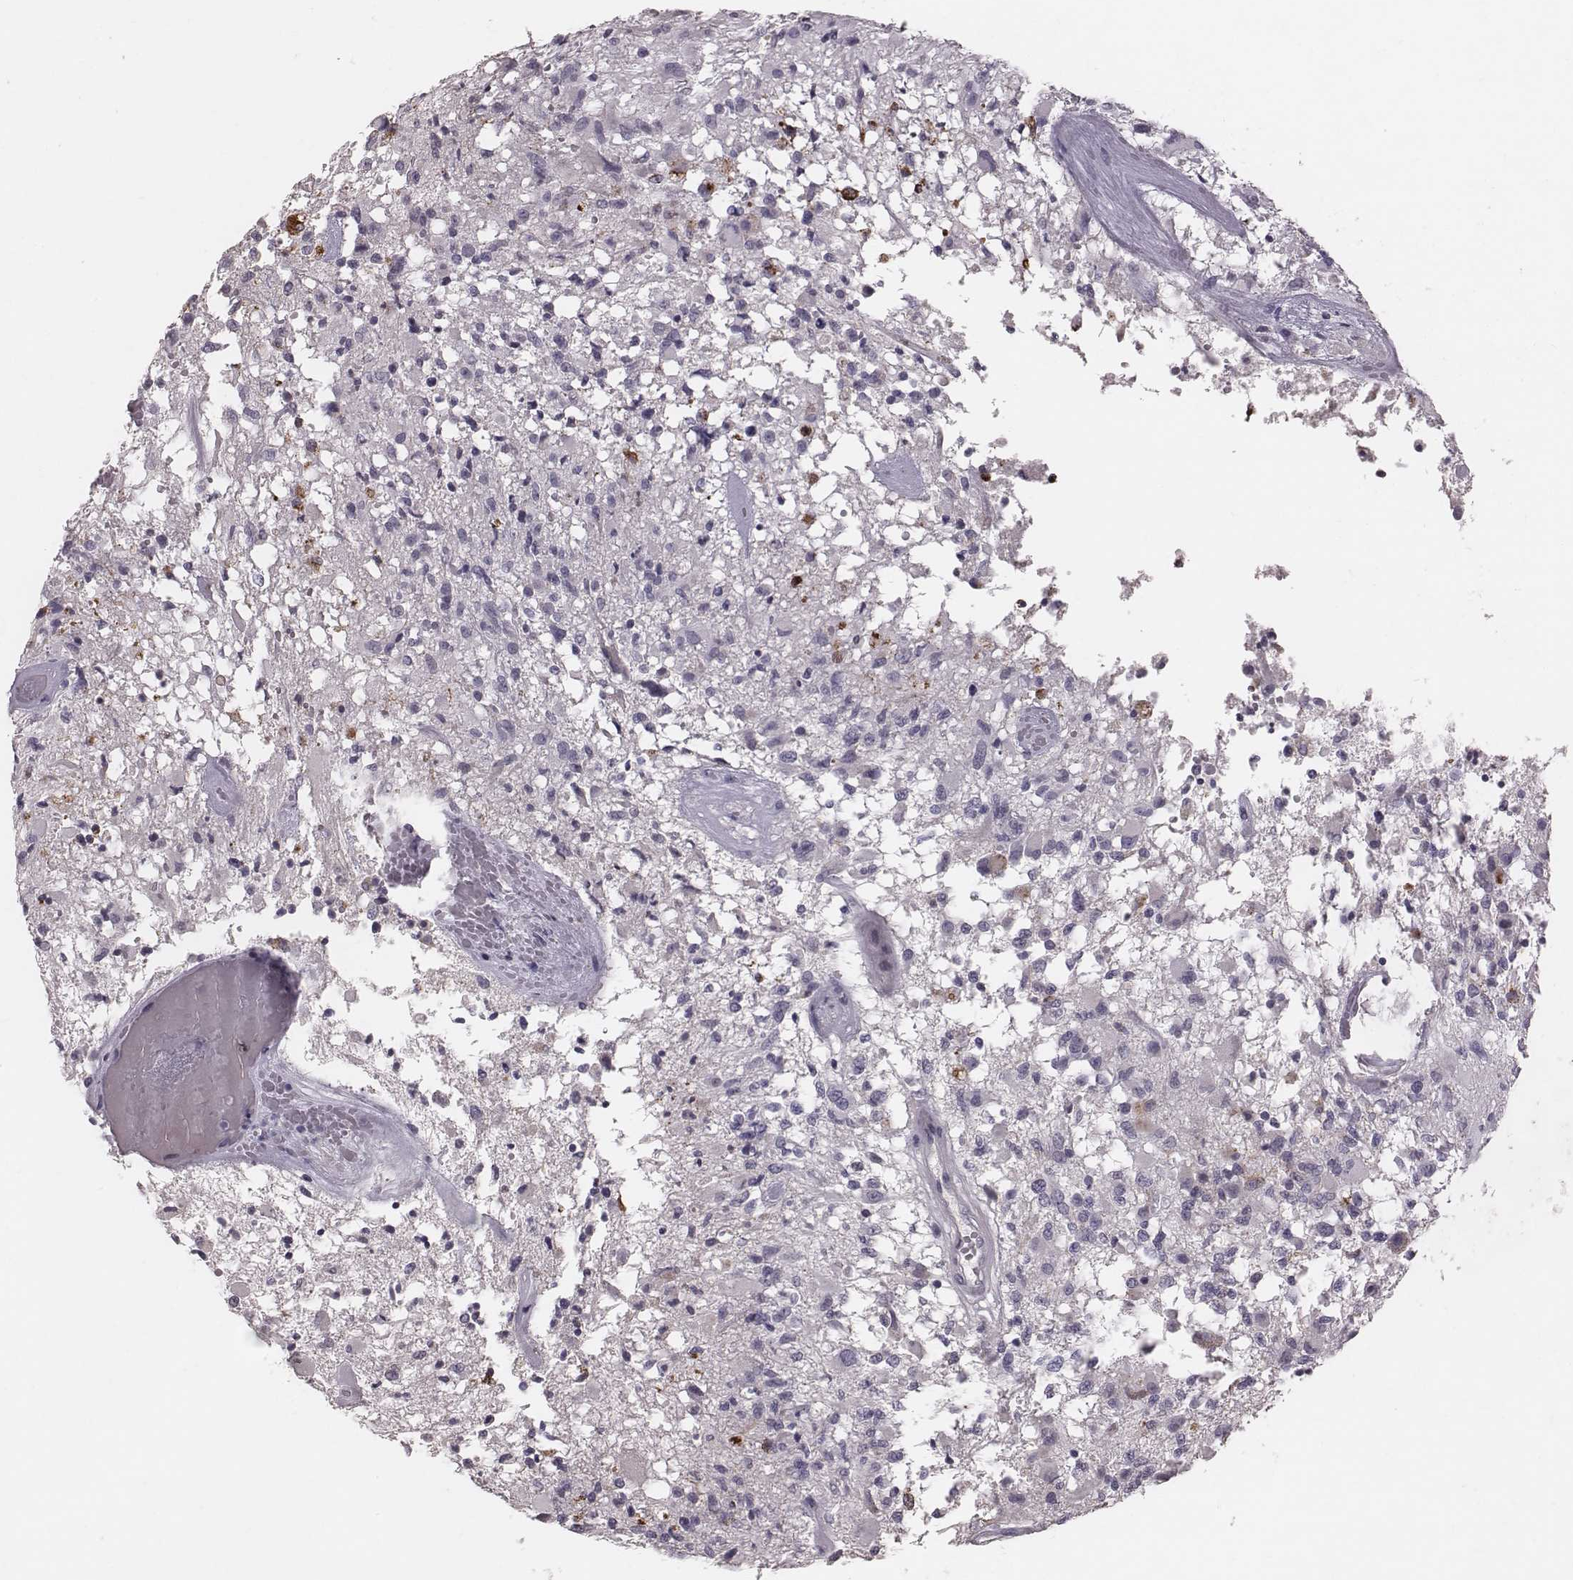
{"staining": {"intensity": "negative", "quantity": "none", "location": "none"}, "tissue": "glioma", "cell_type": "Tumor cells", "image_type": "cancer", "snomed": [{"axis": "morphology", "description": "Glioma, malignant, High grade"}, {"axis": "topography", "description": "Brain"}], "caption": "This is a histopathology image of IHC staining of malignant high-grade glioma, which shows no positivity in tumor cells.", "gene": "CFTR", "patient": {"sex": "female", "age": 63}}